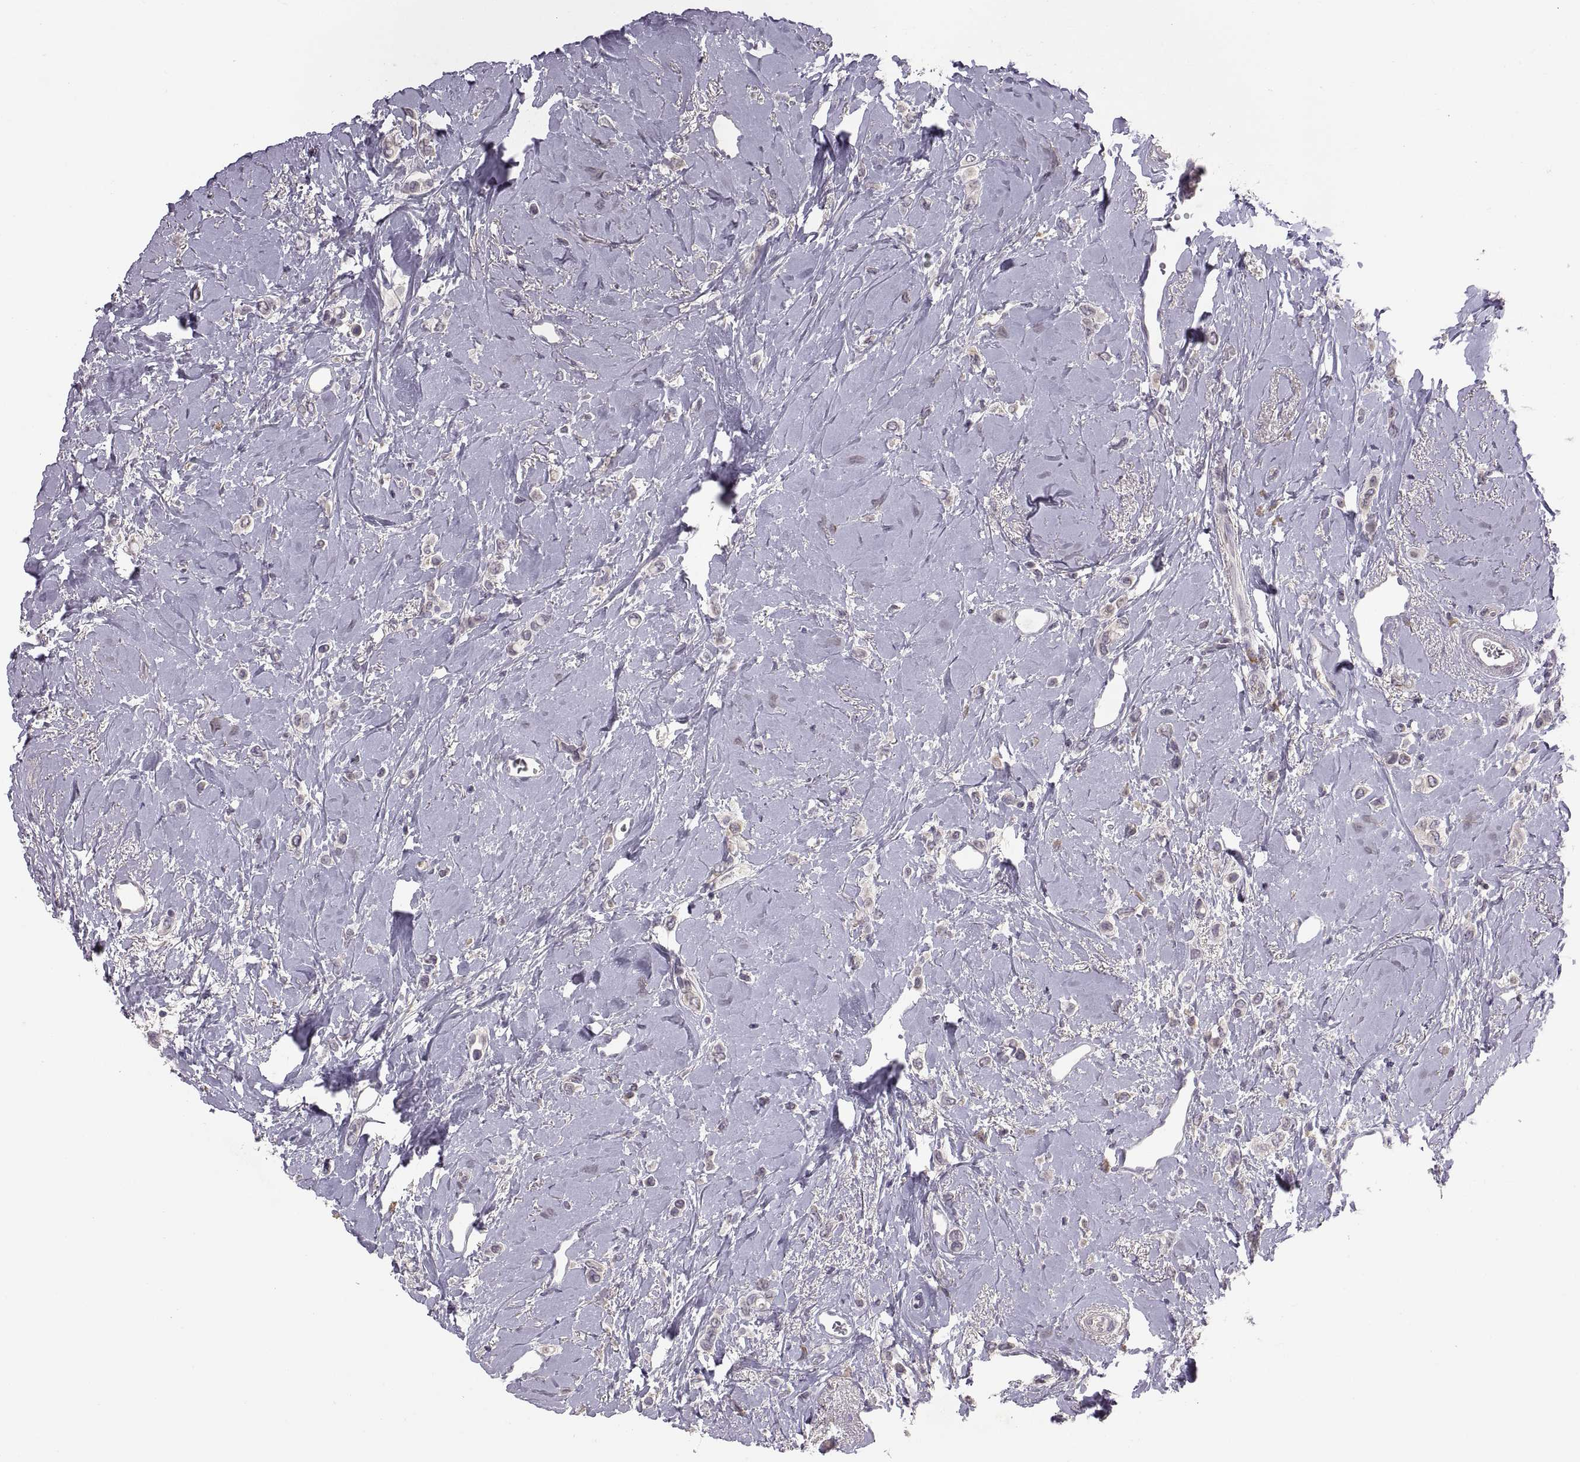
{"staining": {"intensity": "negative", "quantity": "none", "location": "none"}, "tissue": "breast cancer", "cell_type": "Tumor cells", "image_type": "cancer", "snomed": [{"axis": "morphology", "description": "Lobular carcinoma"}, {"axis": "topography", "description": "Breast"}], "caption": "This histopathology image is of lobular carcinoma (breast) stained with immunohistochemistry (IHC) to label a protein in brown with the nuclei are counter-stained blue. There is no positivity in tumor cells. Nuclei are stained in blue.", "gene": "HMGCR", "patient": {"sex": "female", "age": 66}}